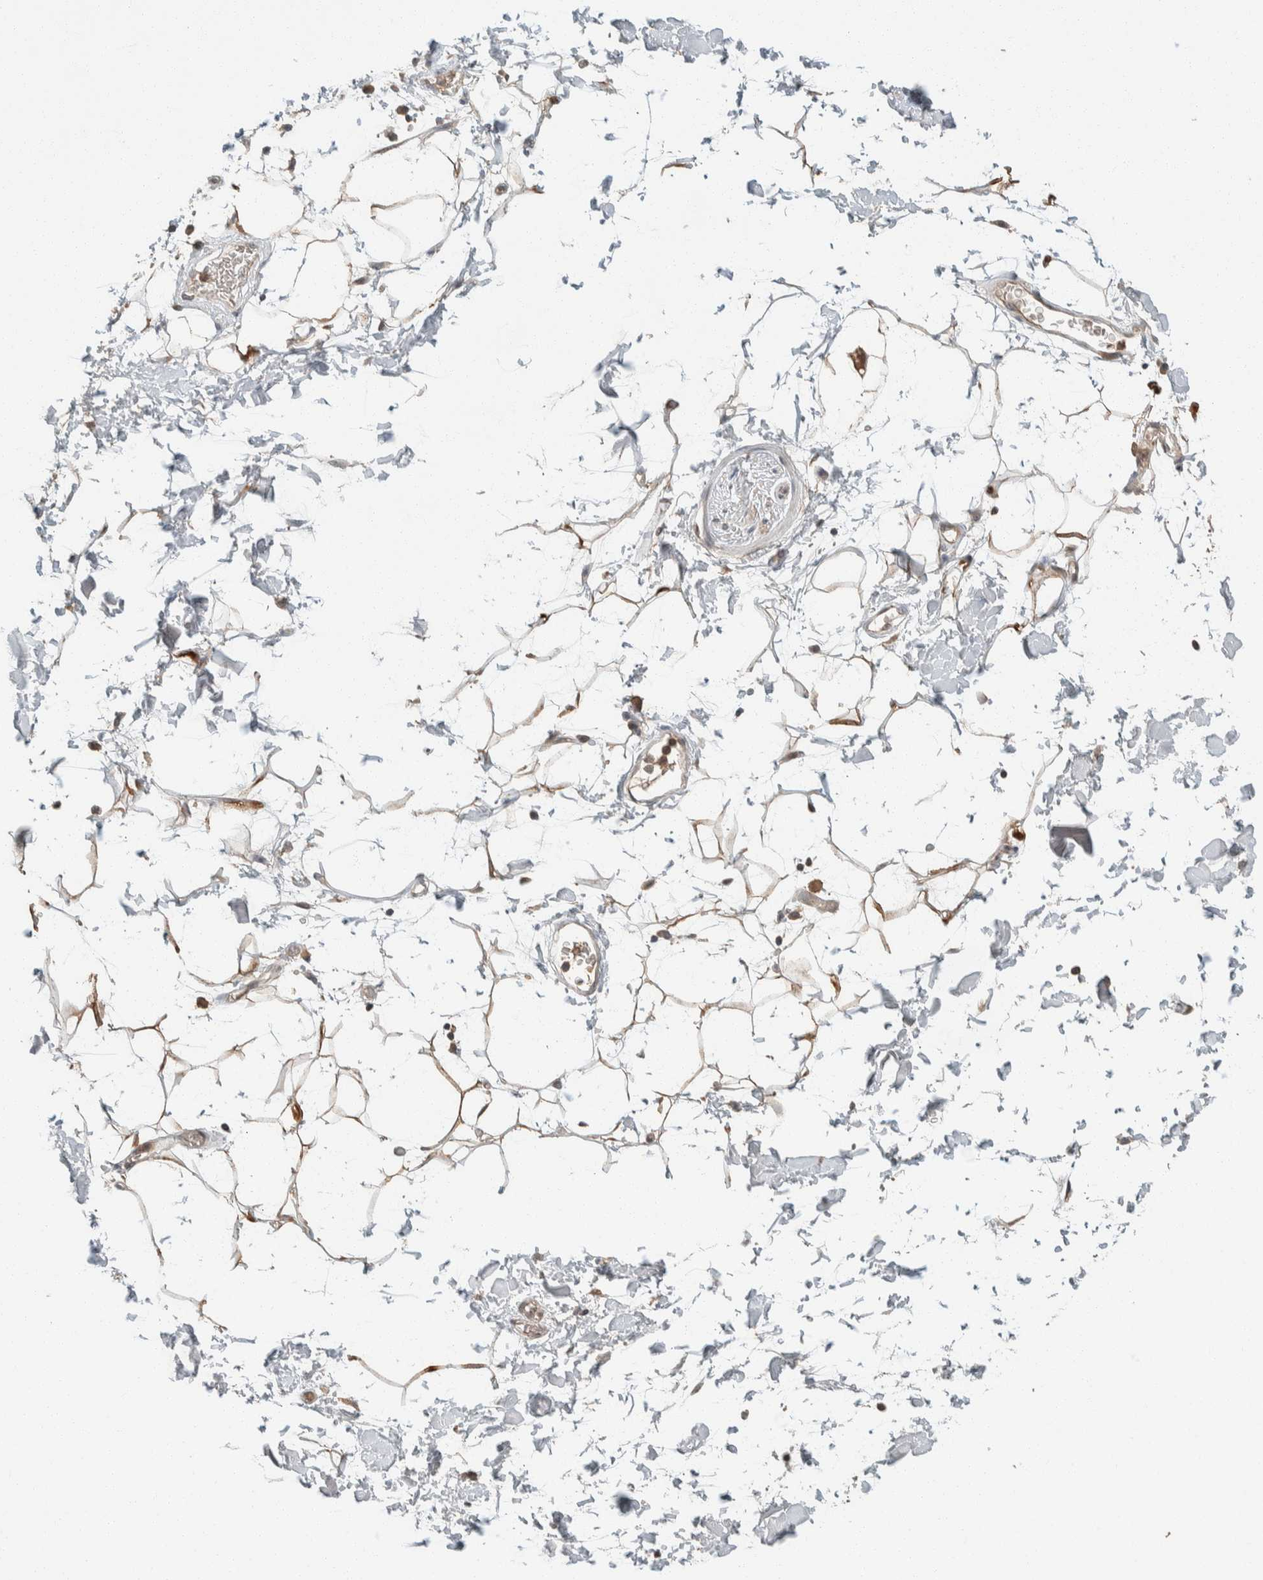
{"staining": {"intensity": "moderate", "quantity": ">75%", "location": "cytoplasmic/membranous"}, "tissue": "adipose tissue", "cell_type": "Adipocytes", "image_type": "normal", "snomed": [{"axis": "morphology", "description": "Normal tissue, NOS"}, {"axis": "topography", "description": "Soft tissue"}], "caption": "Brown immunohistochemical staining in normal adipose tissue exhibits moderate cytoplasmic/membranous positivity in approximately >75% of adipocytes.", "gene": "ZNF567", "patient": {"sex": "male", "age": 72}}